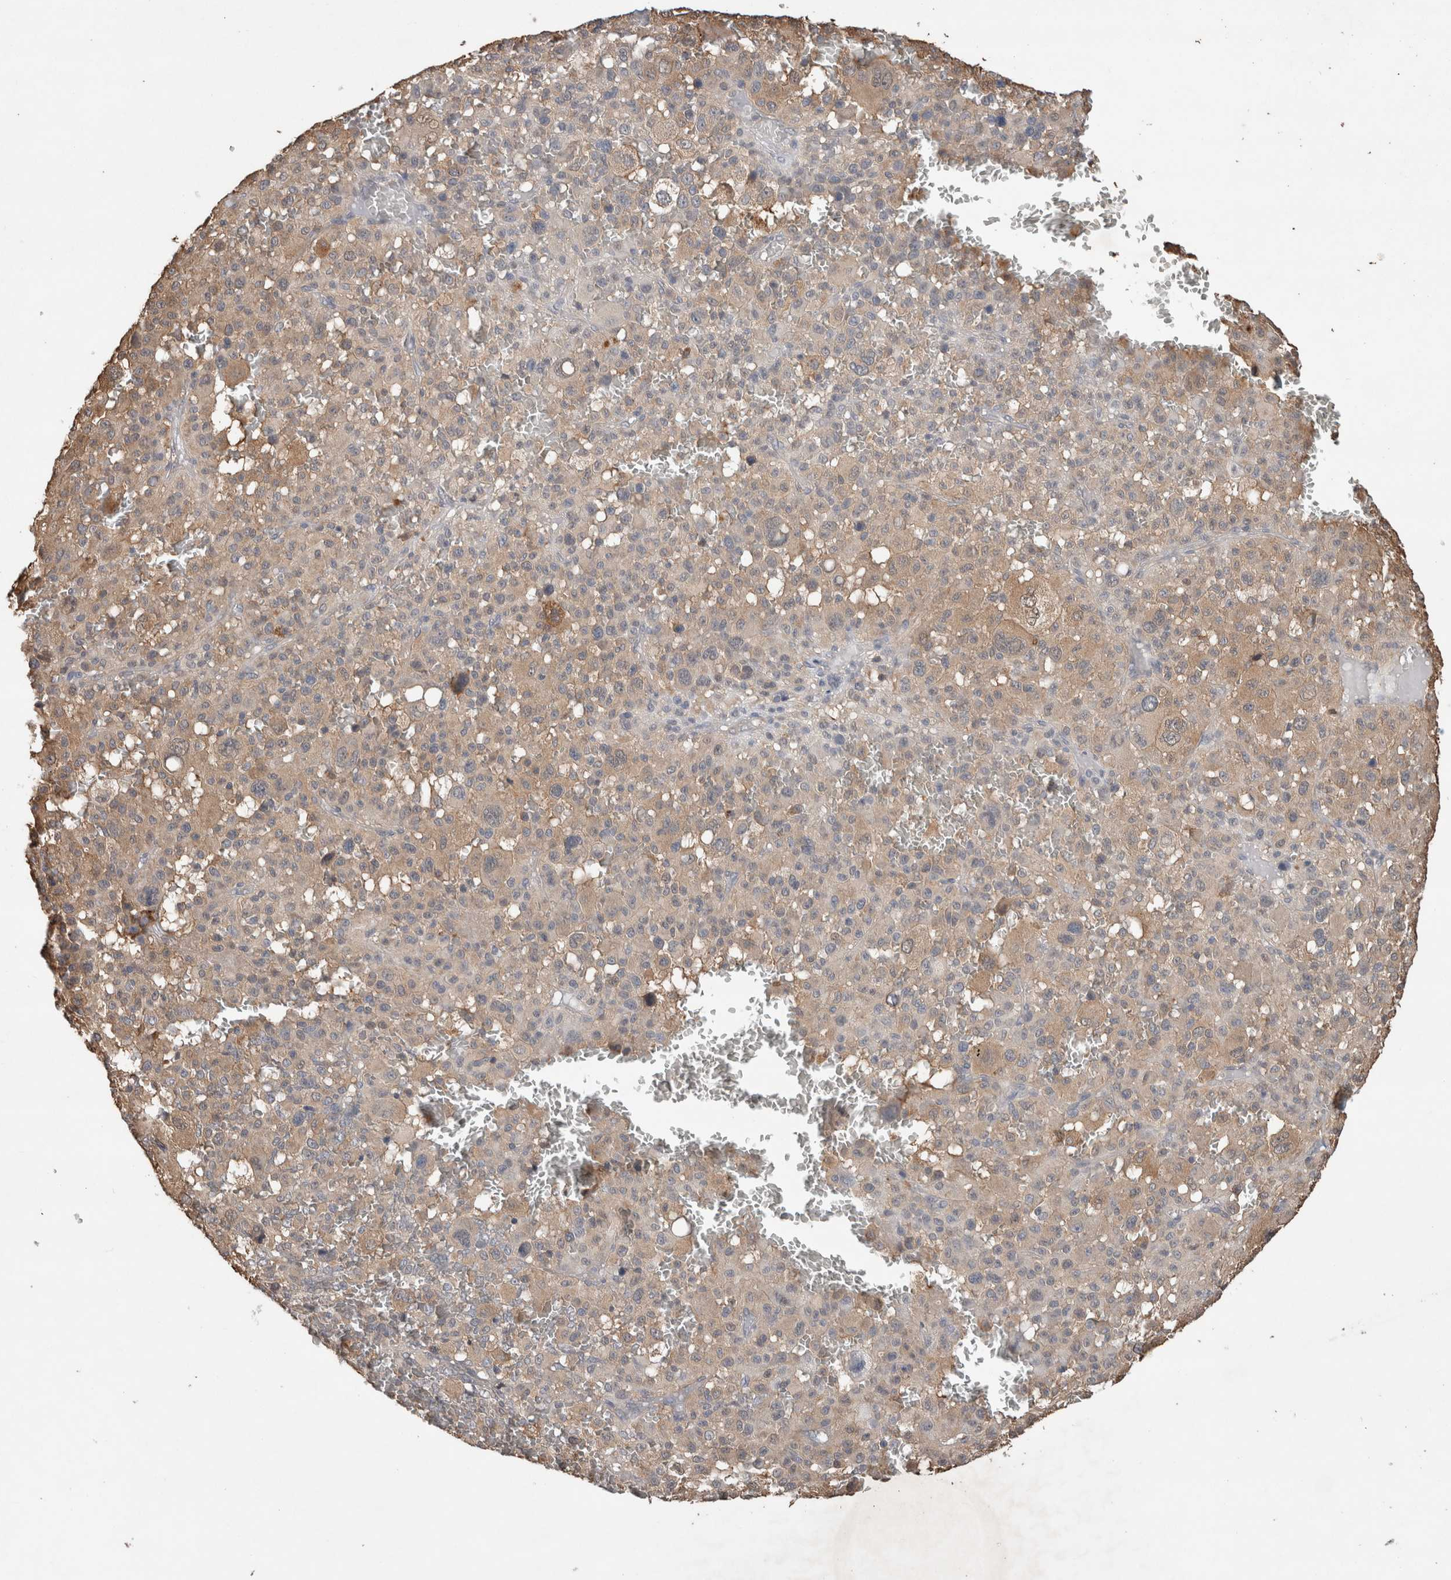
{"staining": {"intensity": "weak", "quantity": "25%-75%", "location": "cytoplasmic/membranous"}, "tissue": "melanoma", "cell_type": "Tumor cells", "image_type": "cancer", "snomed": [{"axis": "morphology", "description": "Malignant melanoma, Metastatic site"}, {"axis": "topography", "description": "Skin"}], "caption": "Protein staining shows weak cytoplasmic/membranous positivity in approximately 25%-75% of tumor cells in malignant melanoma (metastatic site).", "gene": "TRIM5", "patient": {"sex": "female", "age": 74}}